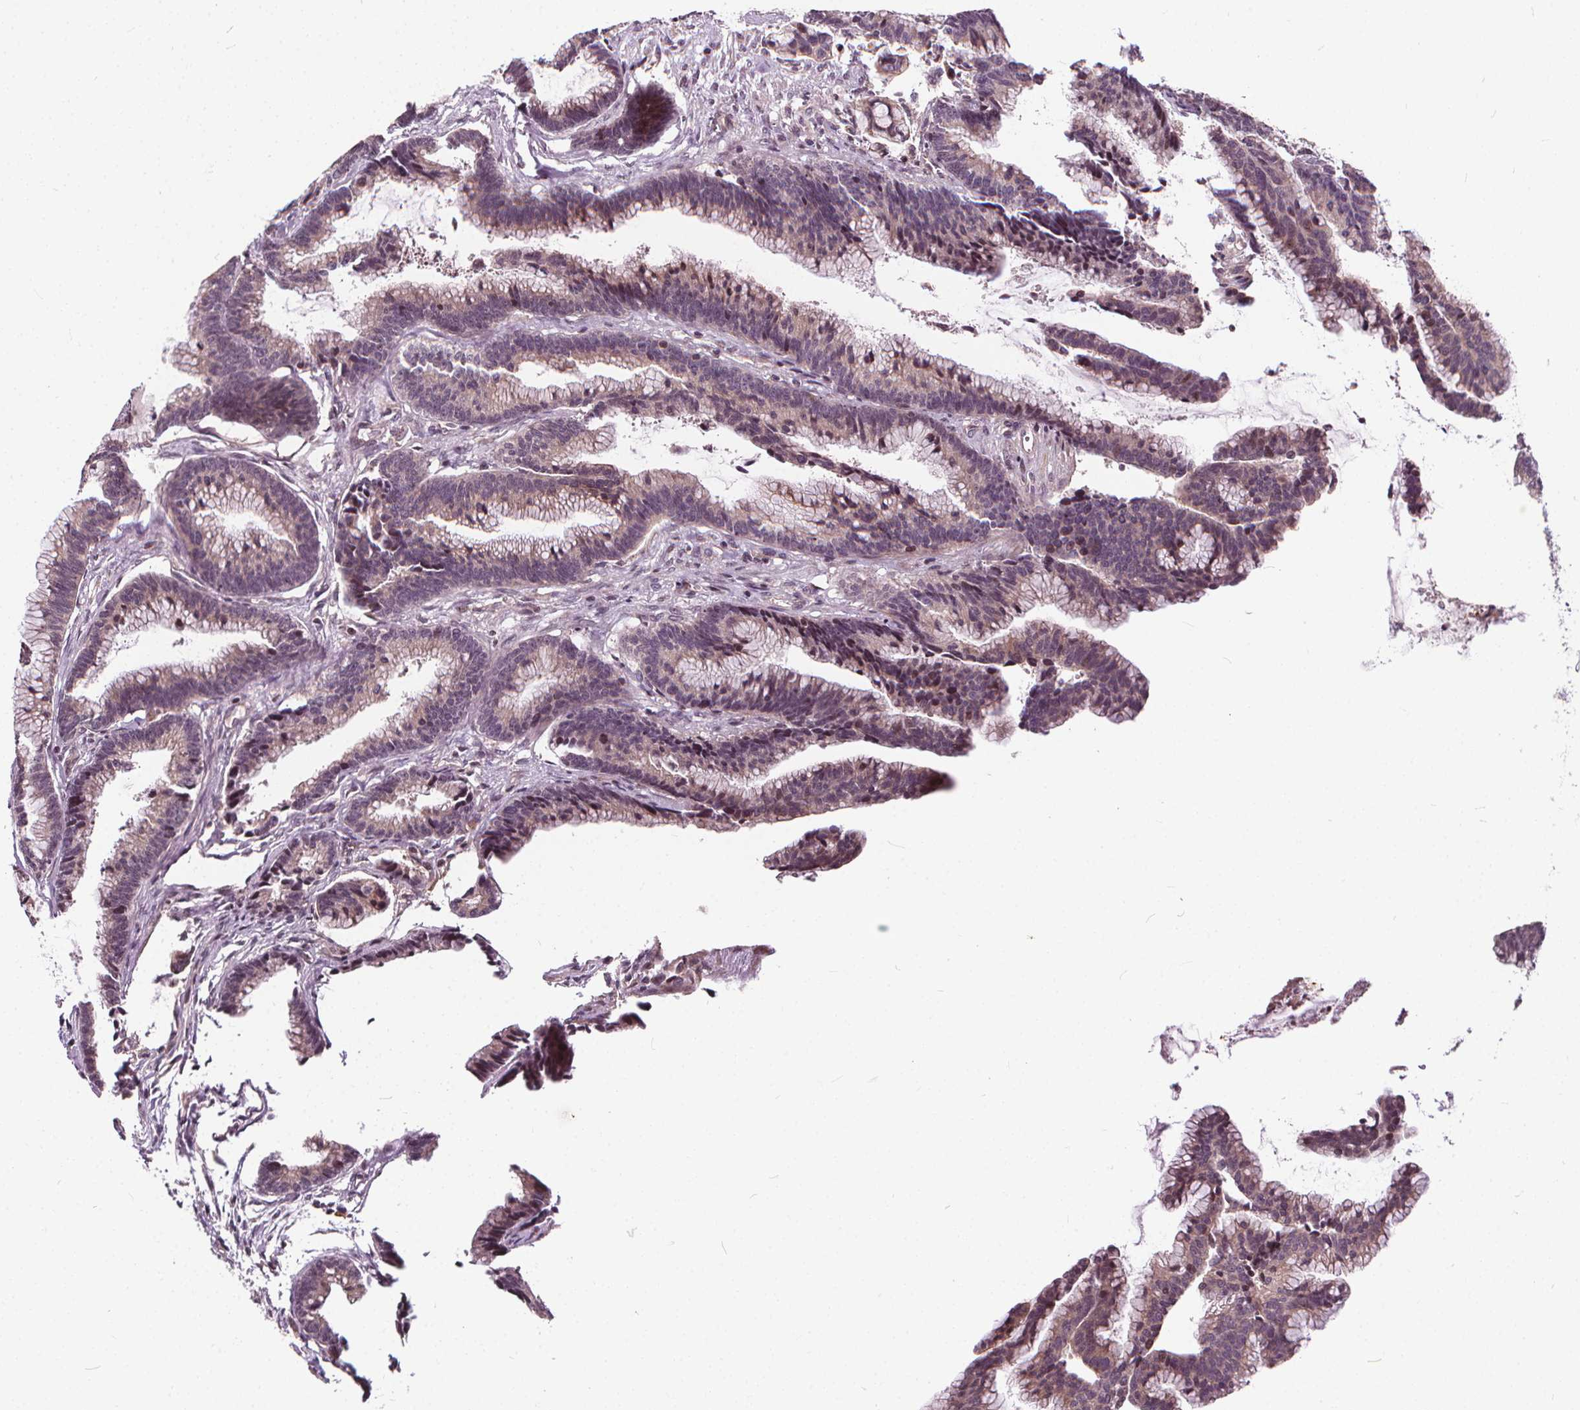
{"staining": {"intensity": "negative", "quantity": "none", "location": "none"}, "tissue": "colorectal cancer", "cell_type": "Tumor cells", "image_type": "cancer", "snomed": [{"axis": "morphology", "description": "Adenocarcinoma, NOS"}, {"axis": "topography", "description": "Colon"}], "caption": "This photomicrograph is of colorectal cancer (adenocarcinoma) stained with IHC to label a protein in brown with the nuclei are counter-stained blue. There is no expression in tumor cells.", "gene": "INPP5E", "patient": {"sex": "female", "age": 78}}